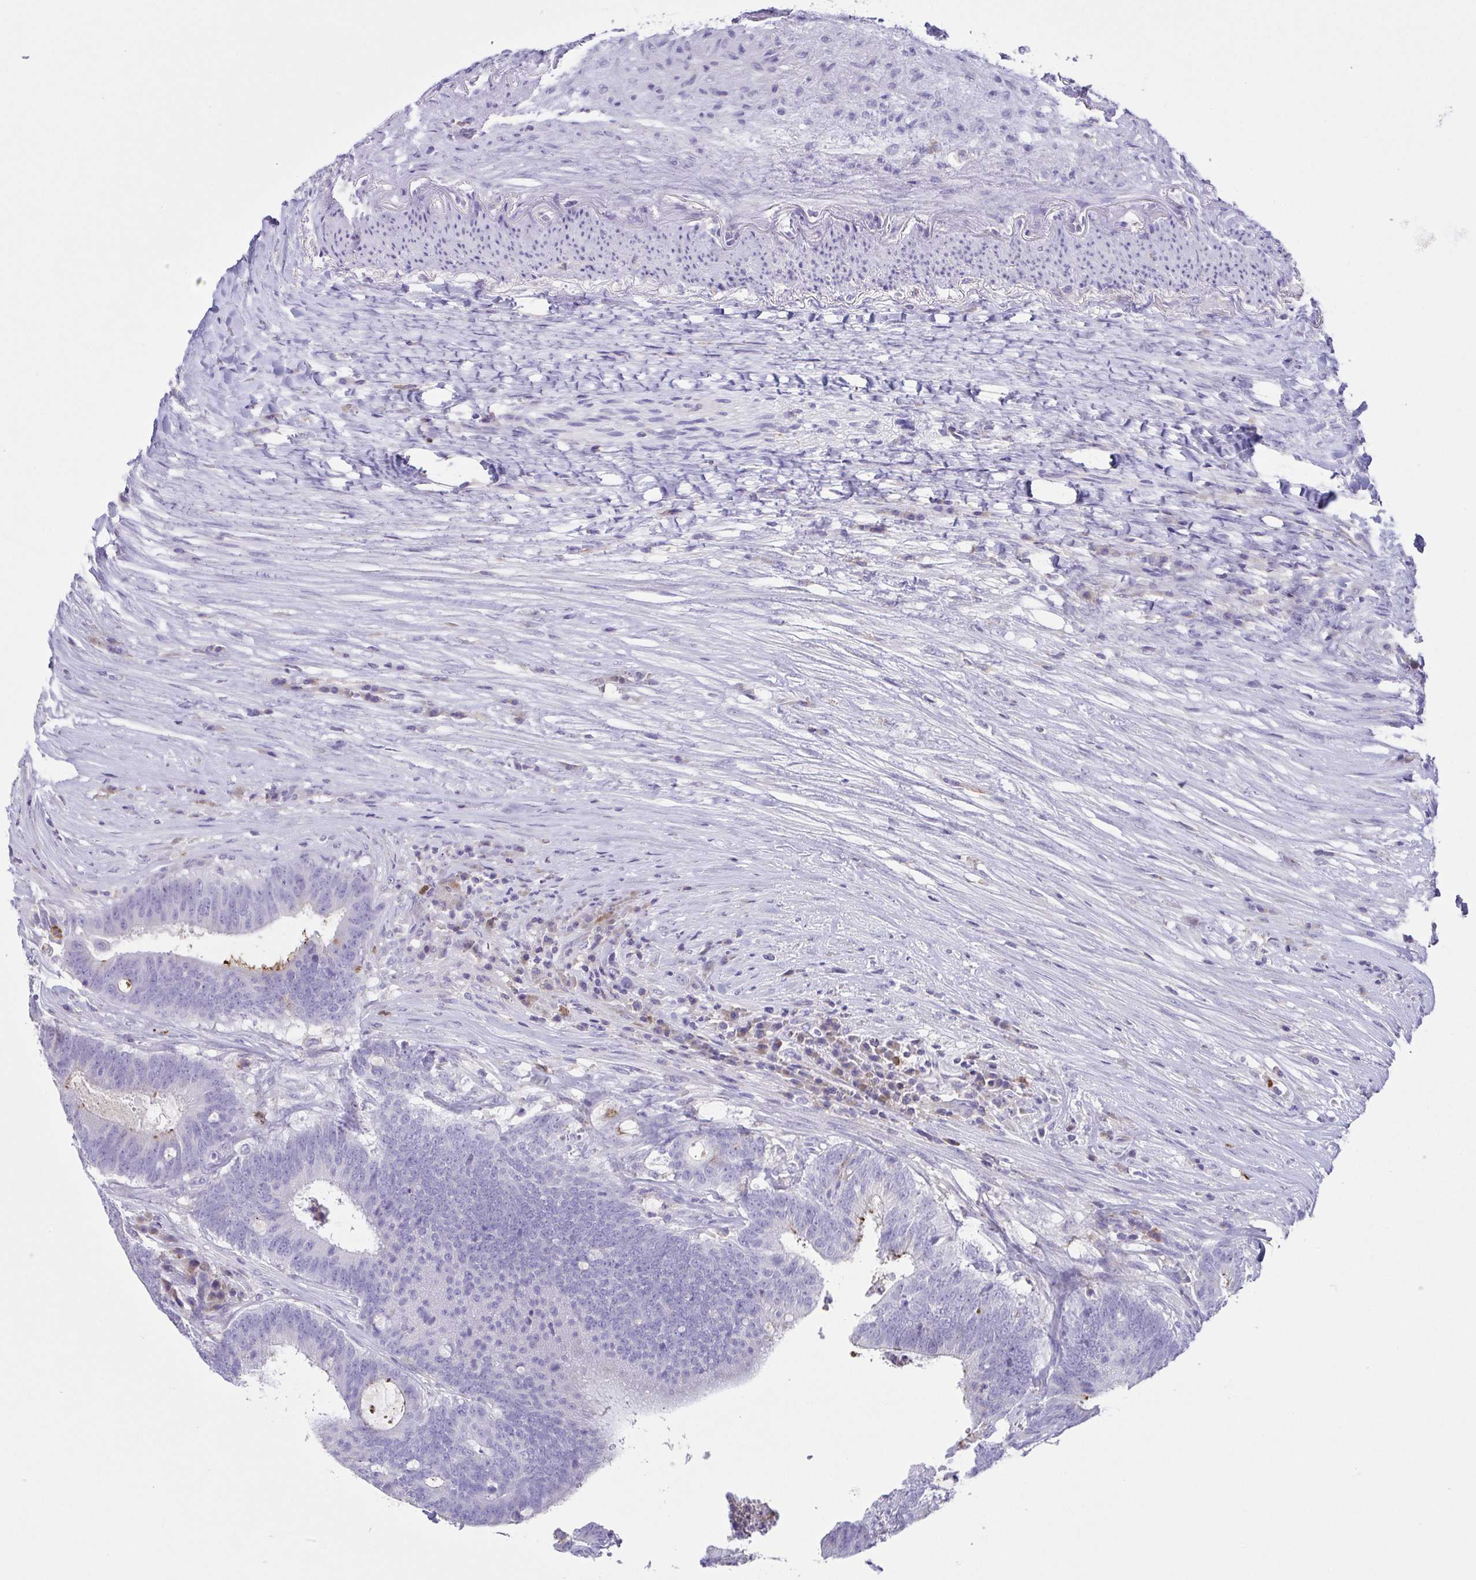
{"staining": {"intensity": "negative", "quantity": "none", "location": "none"}, "tissue": "colorectal cancer", "cell_type": "Tumor cells", "image_type": "cancer", "snomed": [{"axis": "morphology", "description": "Adenocarcinoma, NOS"}, {"axis": "topography", "description": "Colon"}], "caption": "Tumor cells show no significant expression in colorectal cancer (adenocarcinoma).", "gene": "ARPP21", "patient": {"sex": "female", "age": 43}}